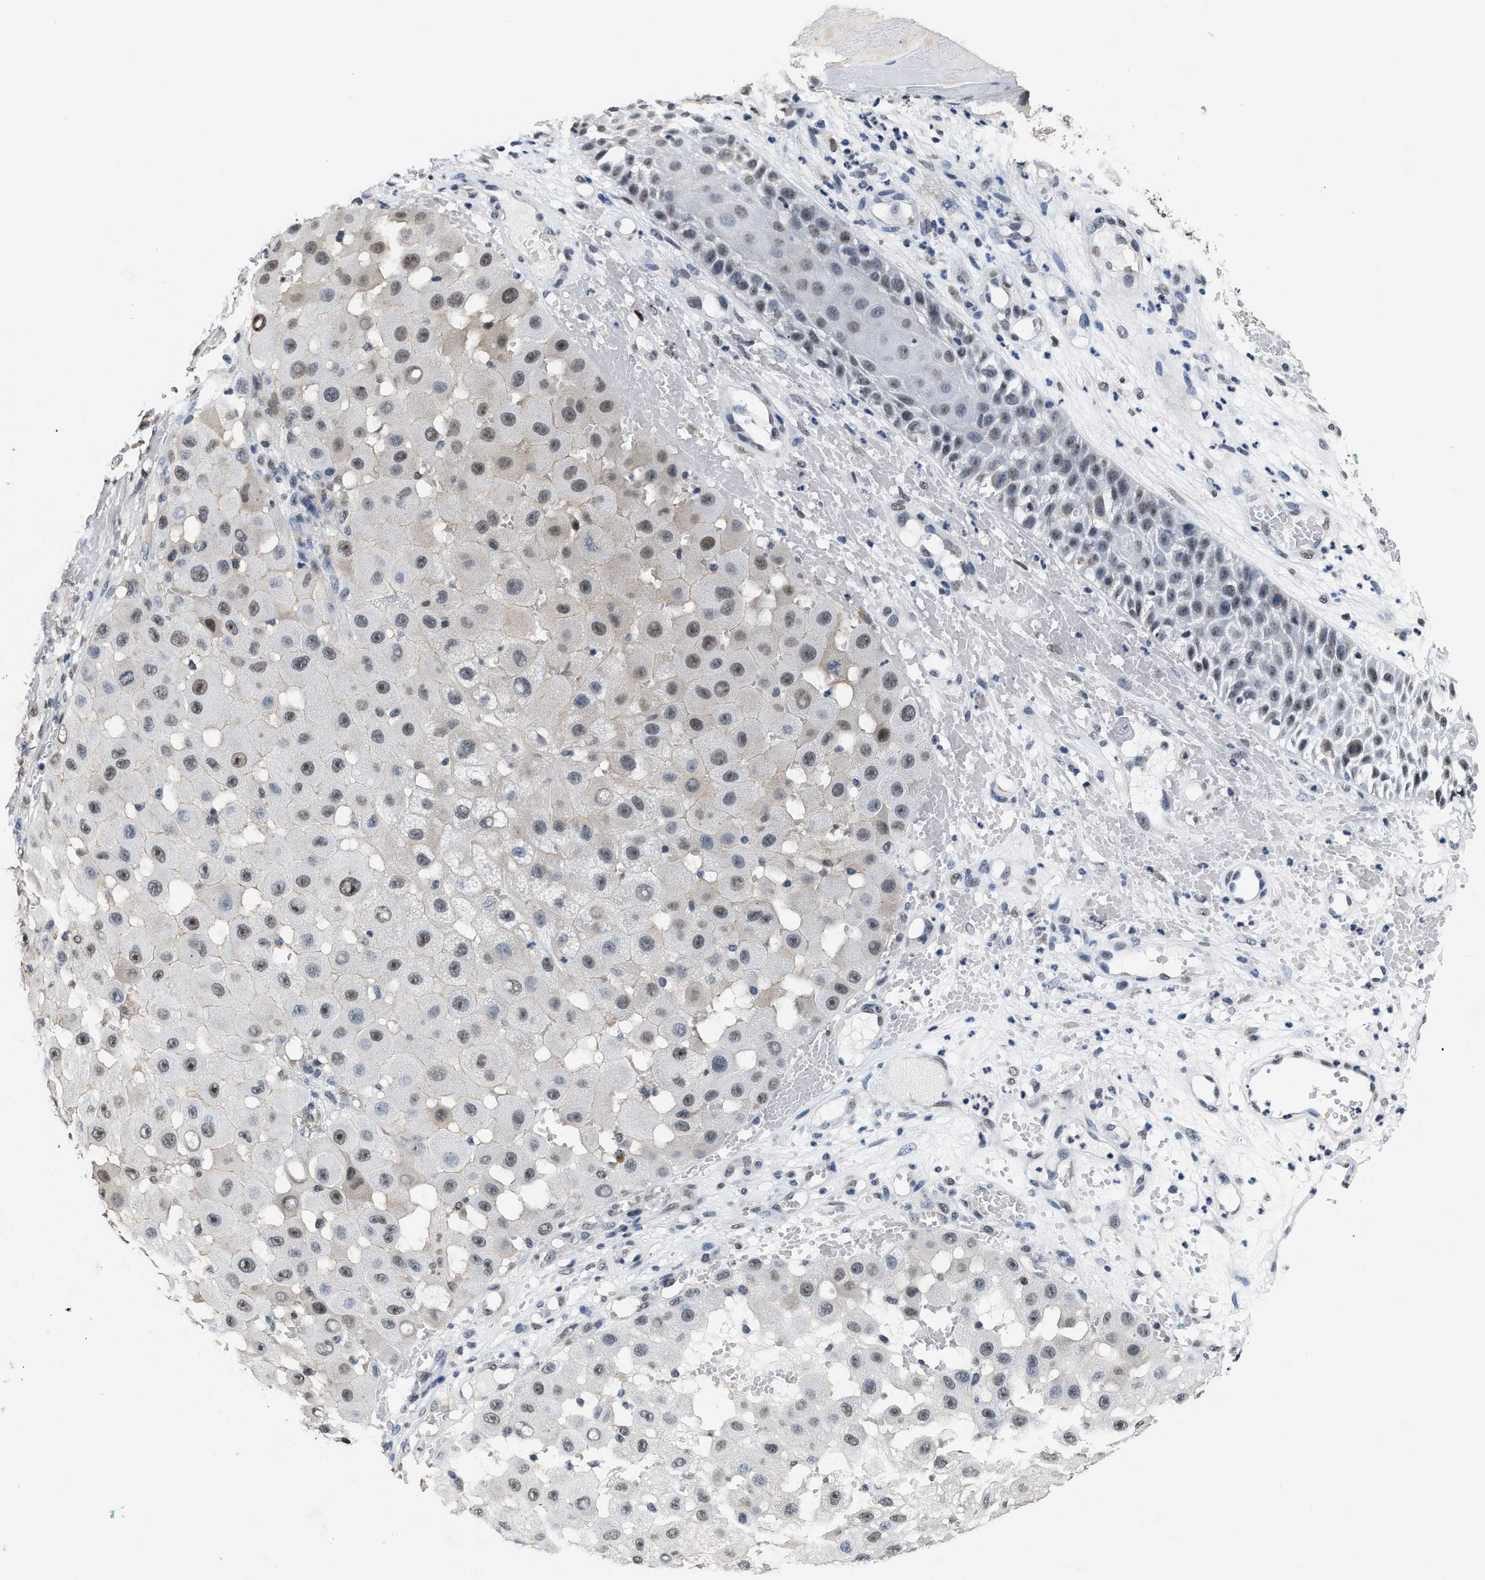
{"staining": {"intensity": "weak", "quantity": "25%-75%", "location": "nuclear"}, "tissue": "melanoma", "cell_type": "Tumor cells", "image_type": "cancer", "snomed": [{"axis": "morphology", "description": "Malignant melanoma, NOS"}, {"axis": "topography", "description": "Skin"}], "caption": "IHC micrograph of malignant melanoma stained for a protein (brown), which exhibits low levels of weak nuclear positivity in about 25%-75% of tumor cells.", "gene": "SUPT16H", "patient": {"sex": "female", "age": 81}}